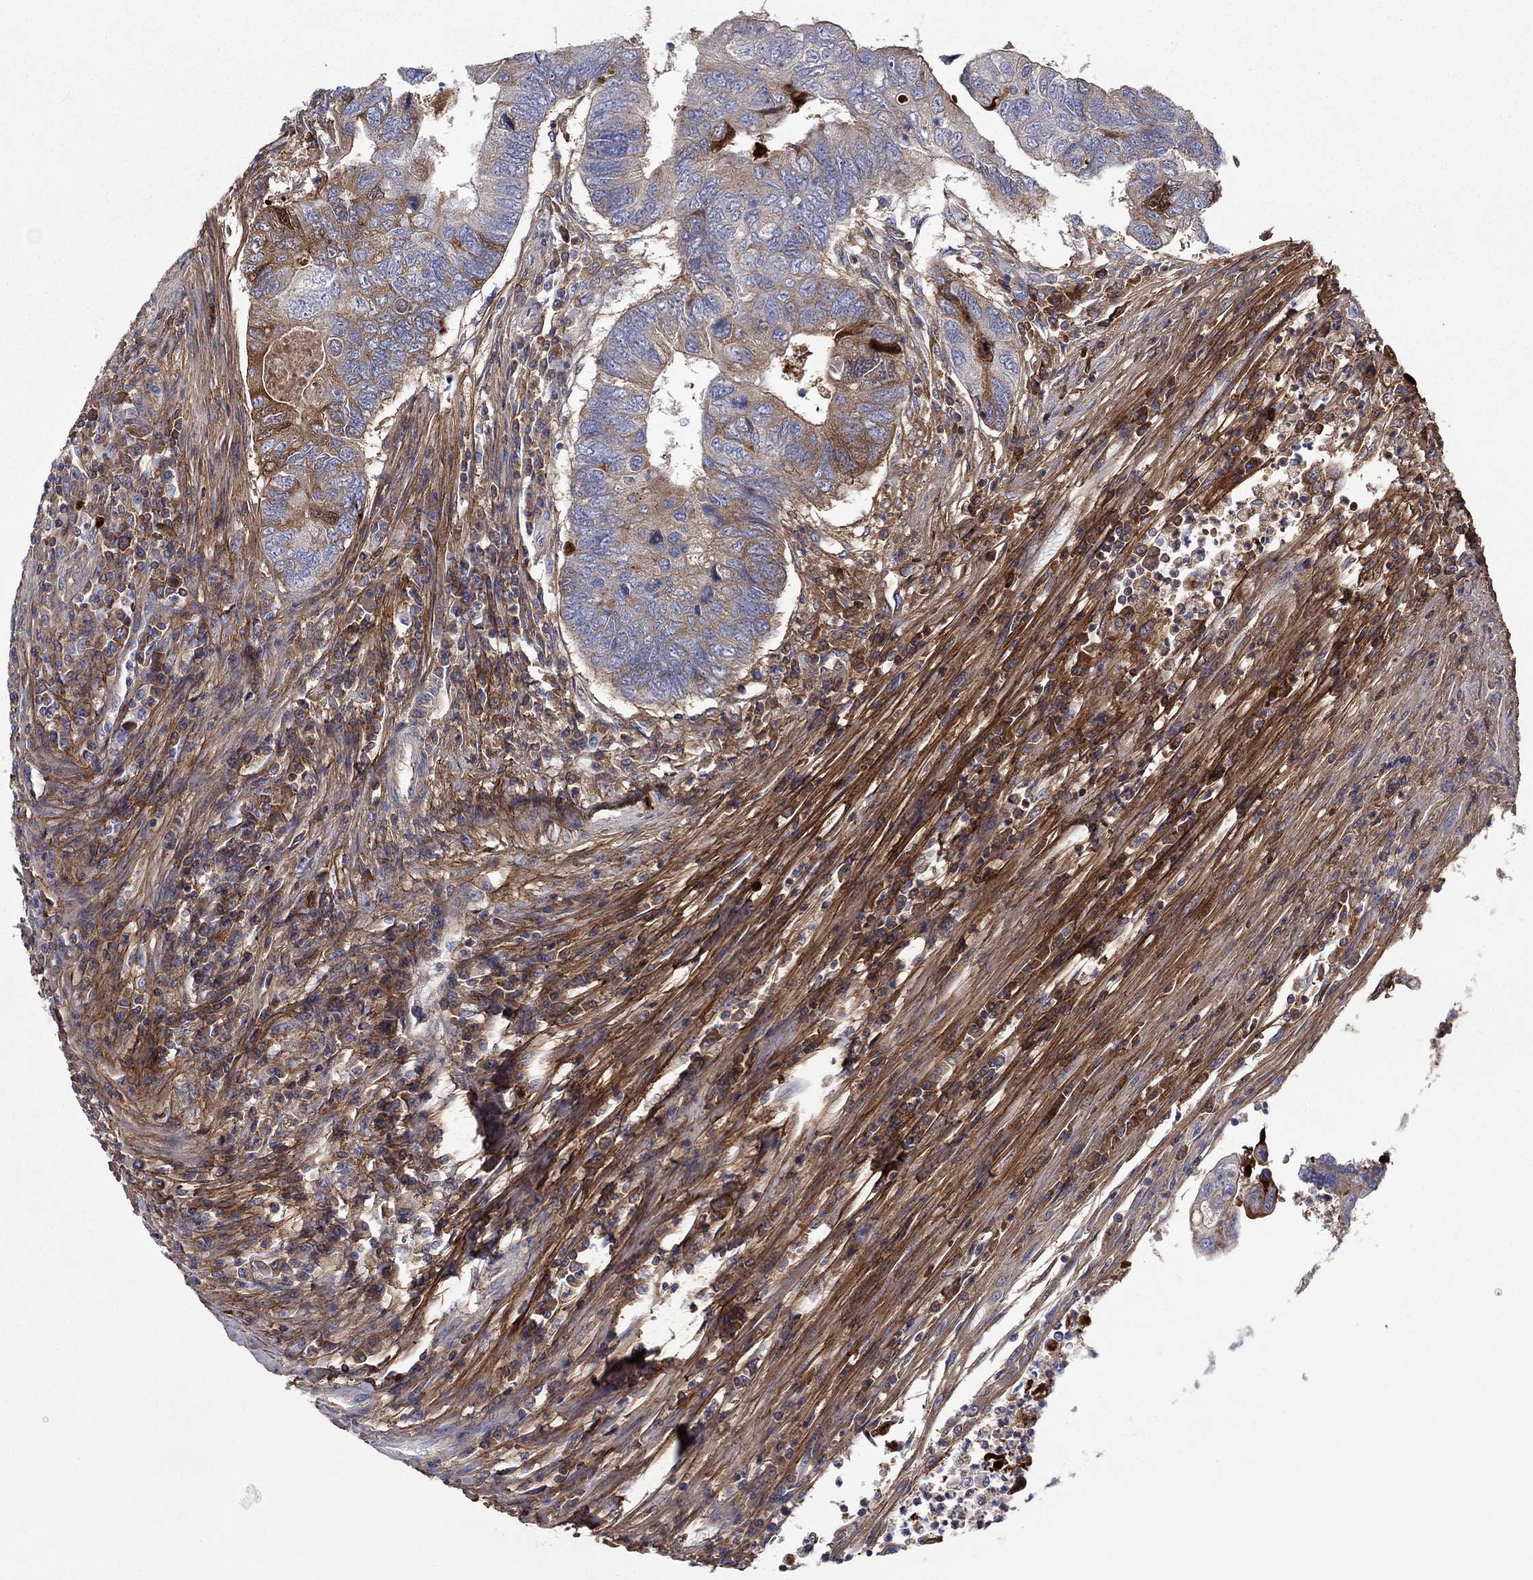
{"staining": {"intensity": "strong", "quantity": "<25%", "location": "cytoplasmic/membranous"}, "tissue": "colorectal cancer", "cell_type": "Tumor cells", "image_type": "cancer", "snomed": [{"axis": "morphology", "description": "Adenocarcinoma, NOS"}, {"axis": "topography", "description": "Colon"}], "caption": "Protein expression by immunohistochemistry shows strong cytoplasmic/membranous staining in about <25% of tumor cells in colorectal adenocarcinoma.", "gene": "TGFBI", "patient": {"sex": "female", "age": 67}}